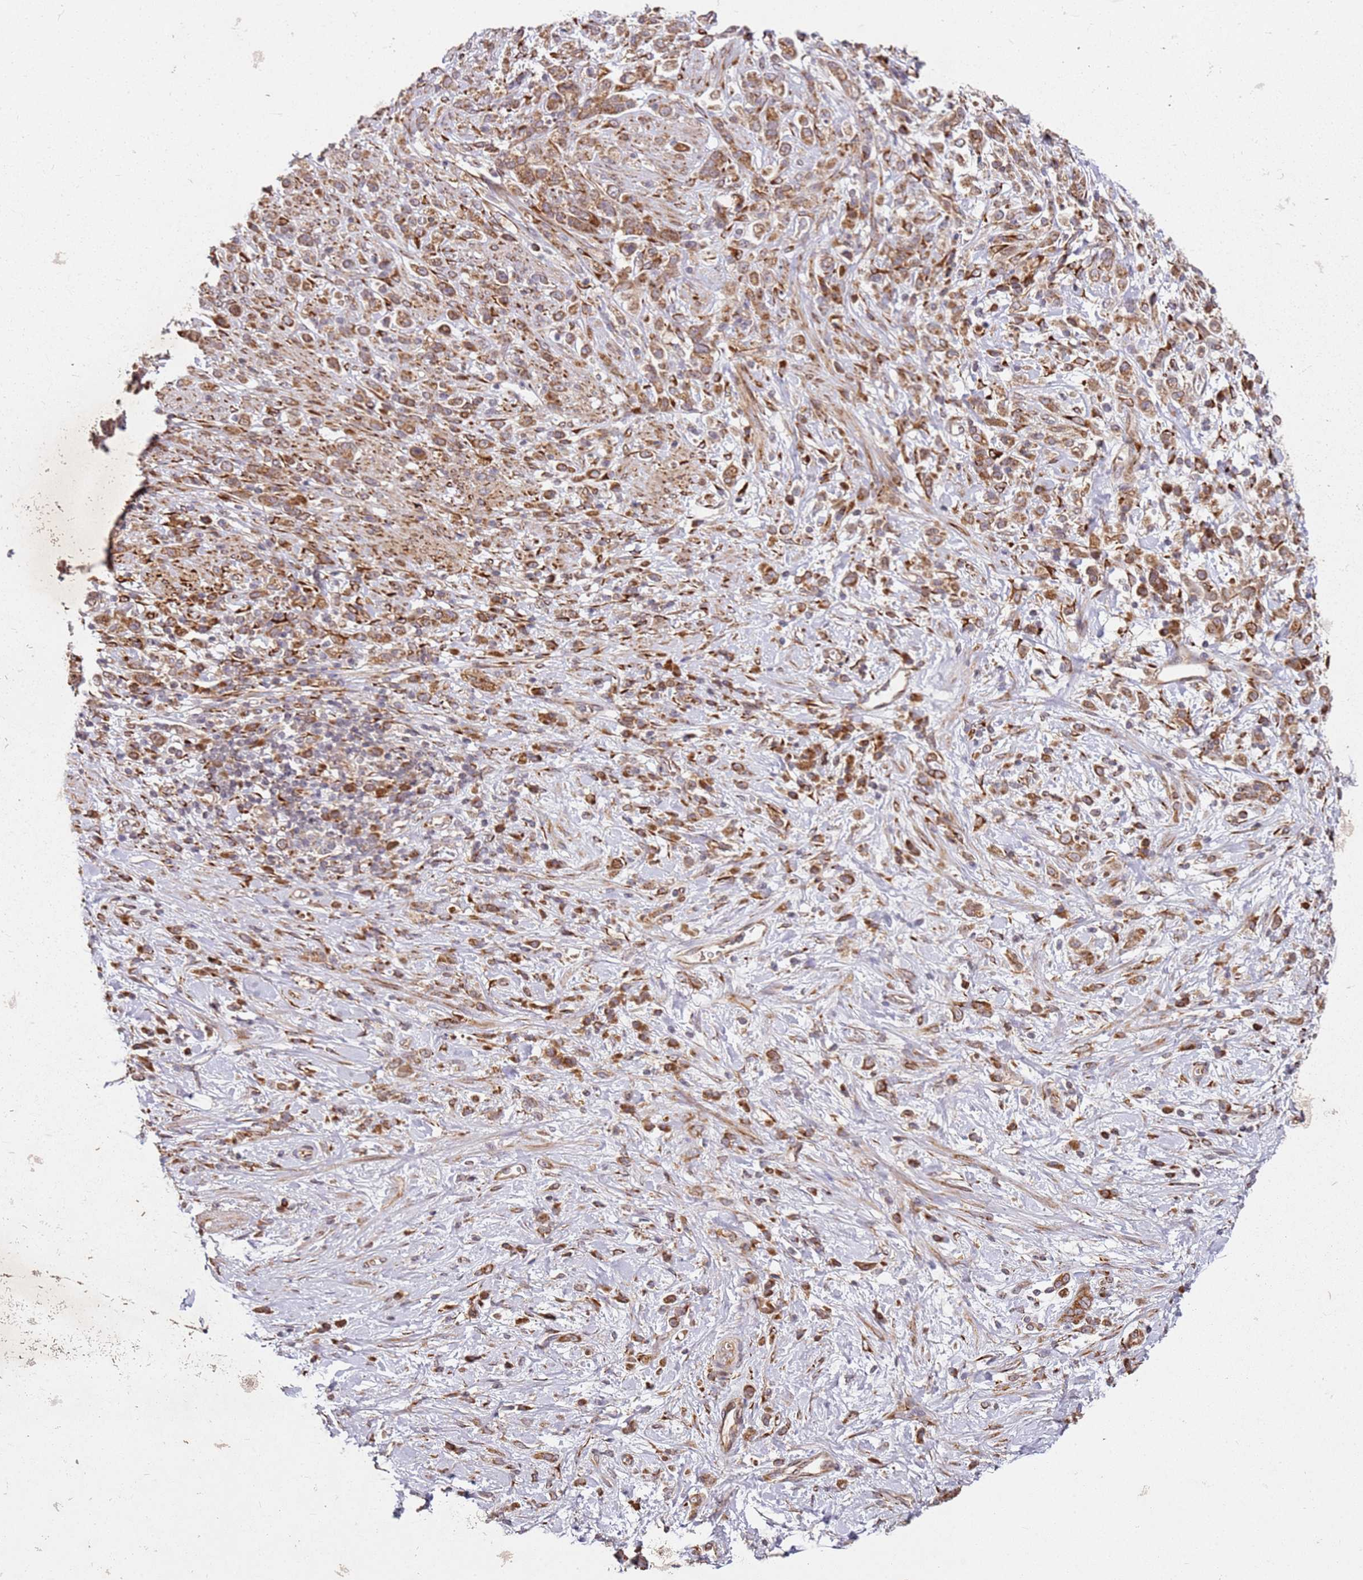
{"staining": {"intensity": "moderate", "quantity": ">75%", "location": "cytoplasmic/membranous"}, "tissue": "stomach cancer", "cell_type": "Tumor cells", "image_type": "cancer", "snomed": [{"axis": "morphology", "description": "Adenocarcinoma, NOS"}, {"axis": "topography", "description": "Stomach"}], "caption": "Stomach cancer was stained to show a protein in brown. There is medium levels of moderate cytoplasmic/membranous staining in approximately >75% of tumor cells. (IHC, brightfield microscopy, high magnification).", "gene": "ARFRP1", "patient": {"sex": "female", "age": 60}}